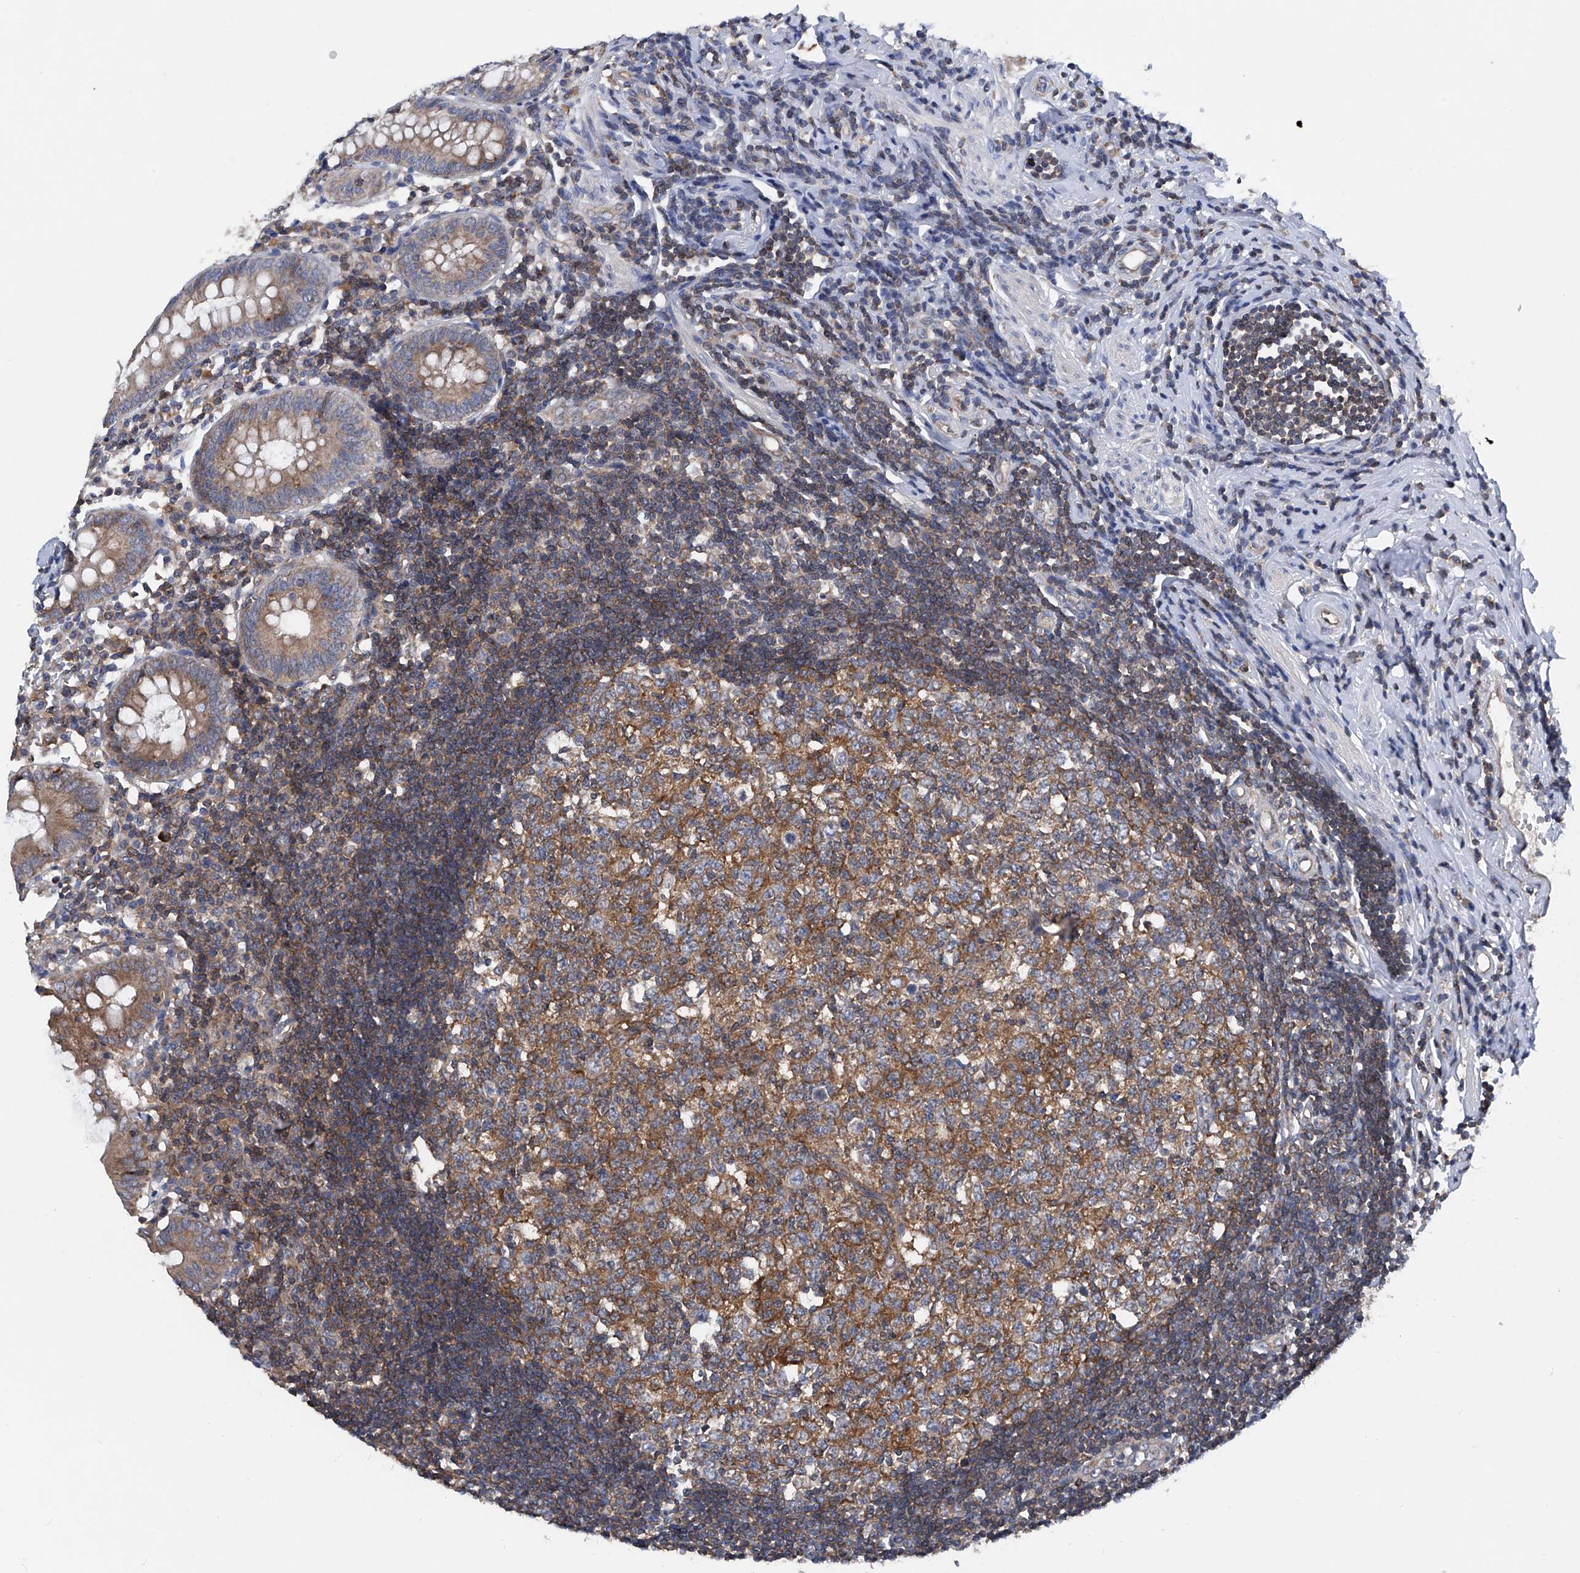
{"staining": {"intensity": "moderate", "quantity": ">75%", "location": "cytoplasmic/membranous"}, "tissue": "appendix", "cell_type": "Glandular cells", "image_type": "normal", "snomed": [{"axis": "morphology", "description": "Normal tissue, NOS"}, {"axis": "topography", "description": "Appendix"}], "caption": "Benign appendix was stained to show a protein in brown. There is medium levels of moderate cytoplasmic/membranous expression in approximately >75% of glandular cells. Nuclei are stained in blue.", "gene": "TRIM38", "patient": {"sex": "female", "age": 54}}